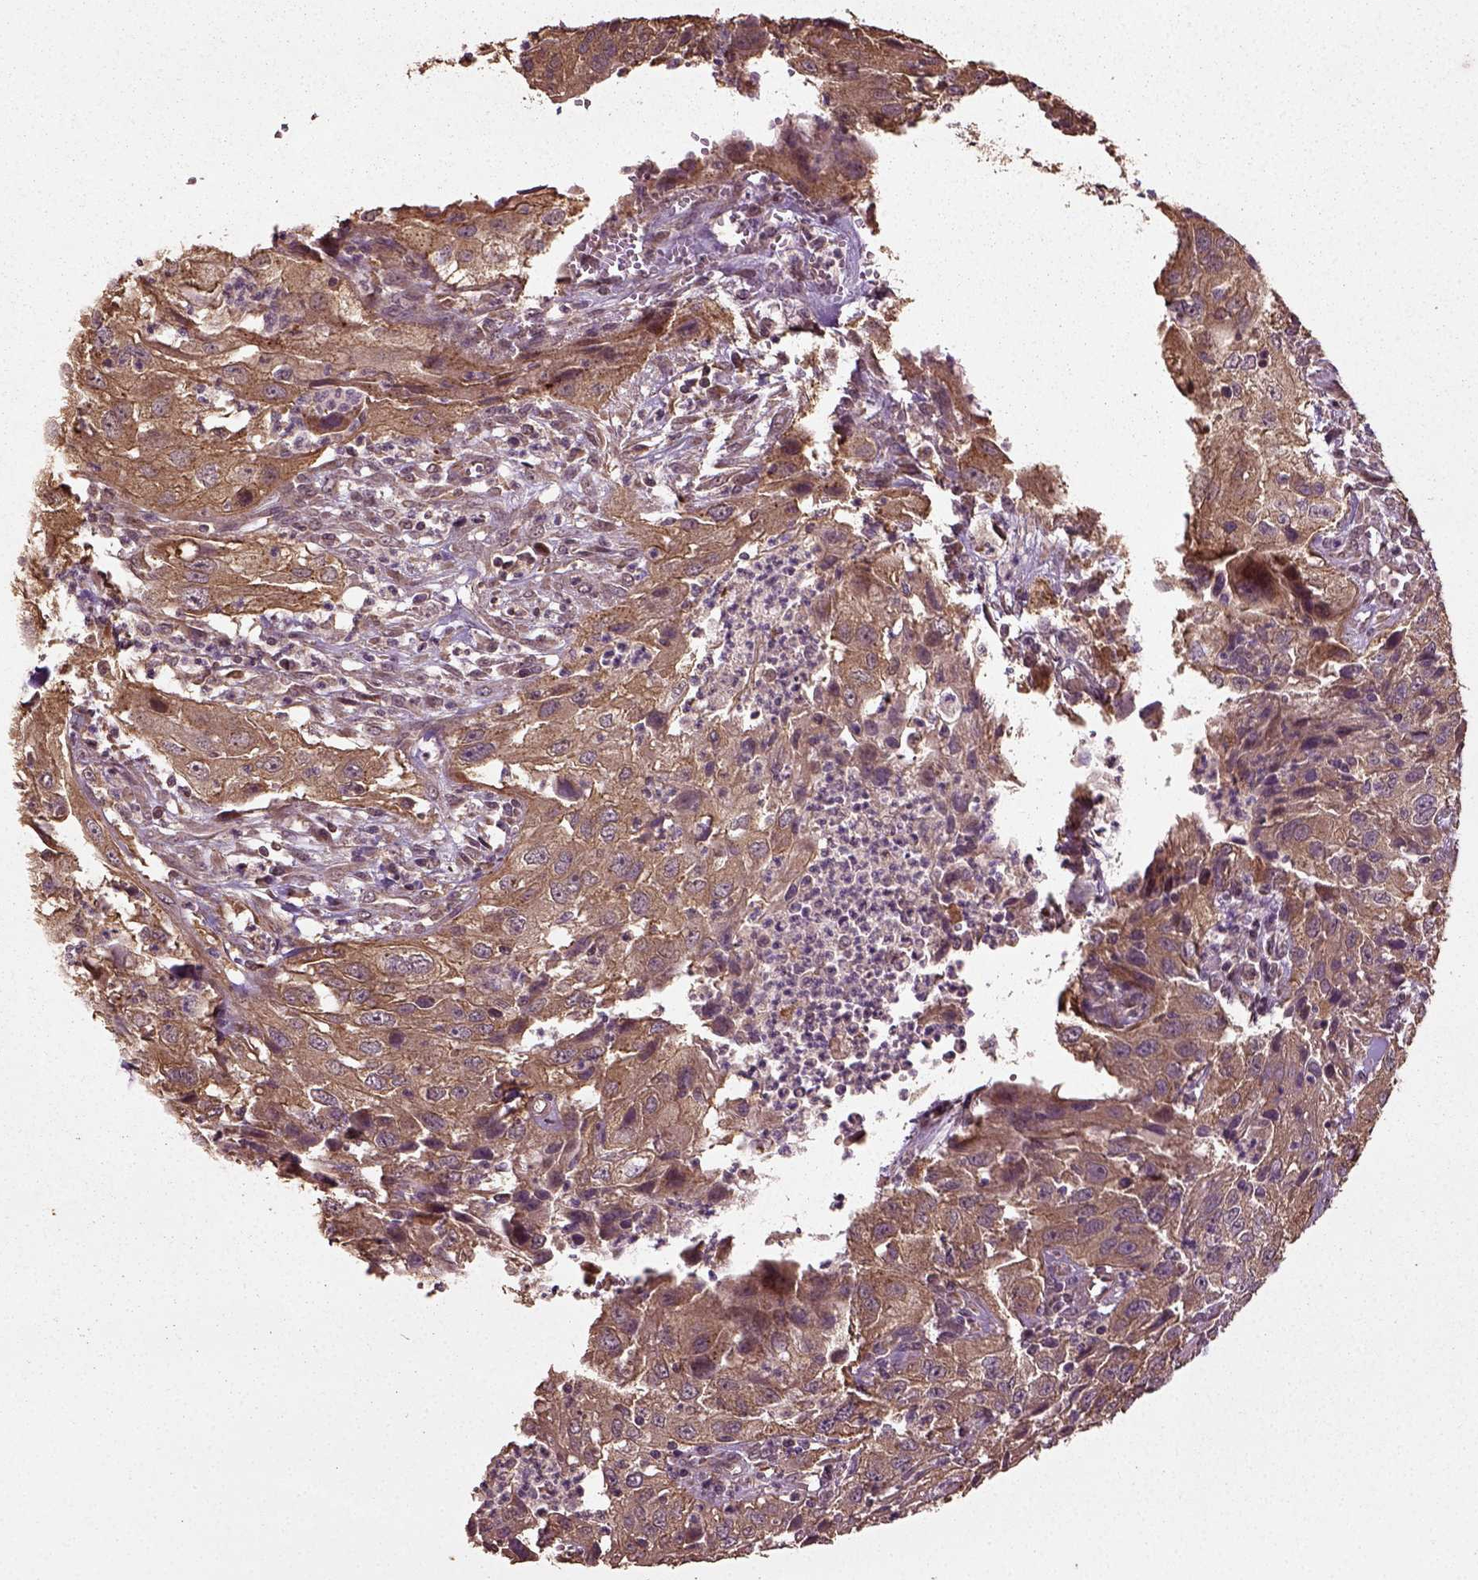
{"staining": {"intensity": "moderate", "quantity": ">75%", "location": "cytoplasmic/membranous"}, "tissue": "cervical cancer", "cell_type": "Tumor cells", "image_type": "cancer", "snomed": [{"axis": "morphology", "description": "Squamous cell carcinoma, NOS"}, {"axis": "topography", "description": "Cervix"}], "caption": "Protein staining of squamous cell carcinoma (cervical) tissue displays moderate cytoplasmic/membranous positivity in about >75% of tumor cells. (DAB = brown stain, brightfield microscopy at high magnification).", "gene": "ERV3-1", "patient": {"sex": "female", "age": 32}}